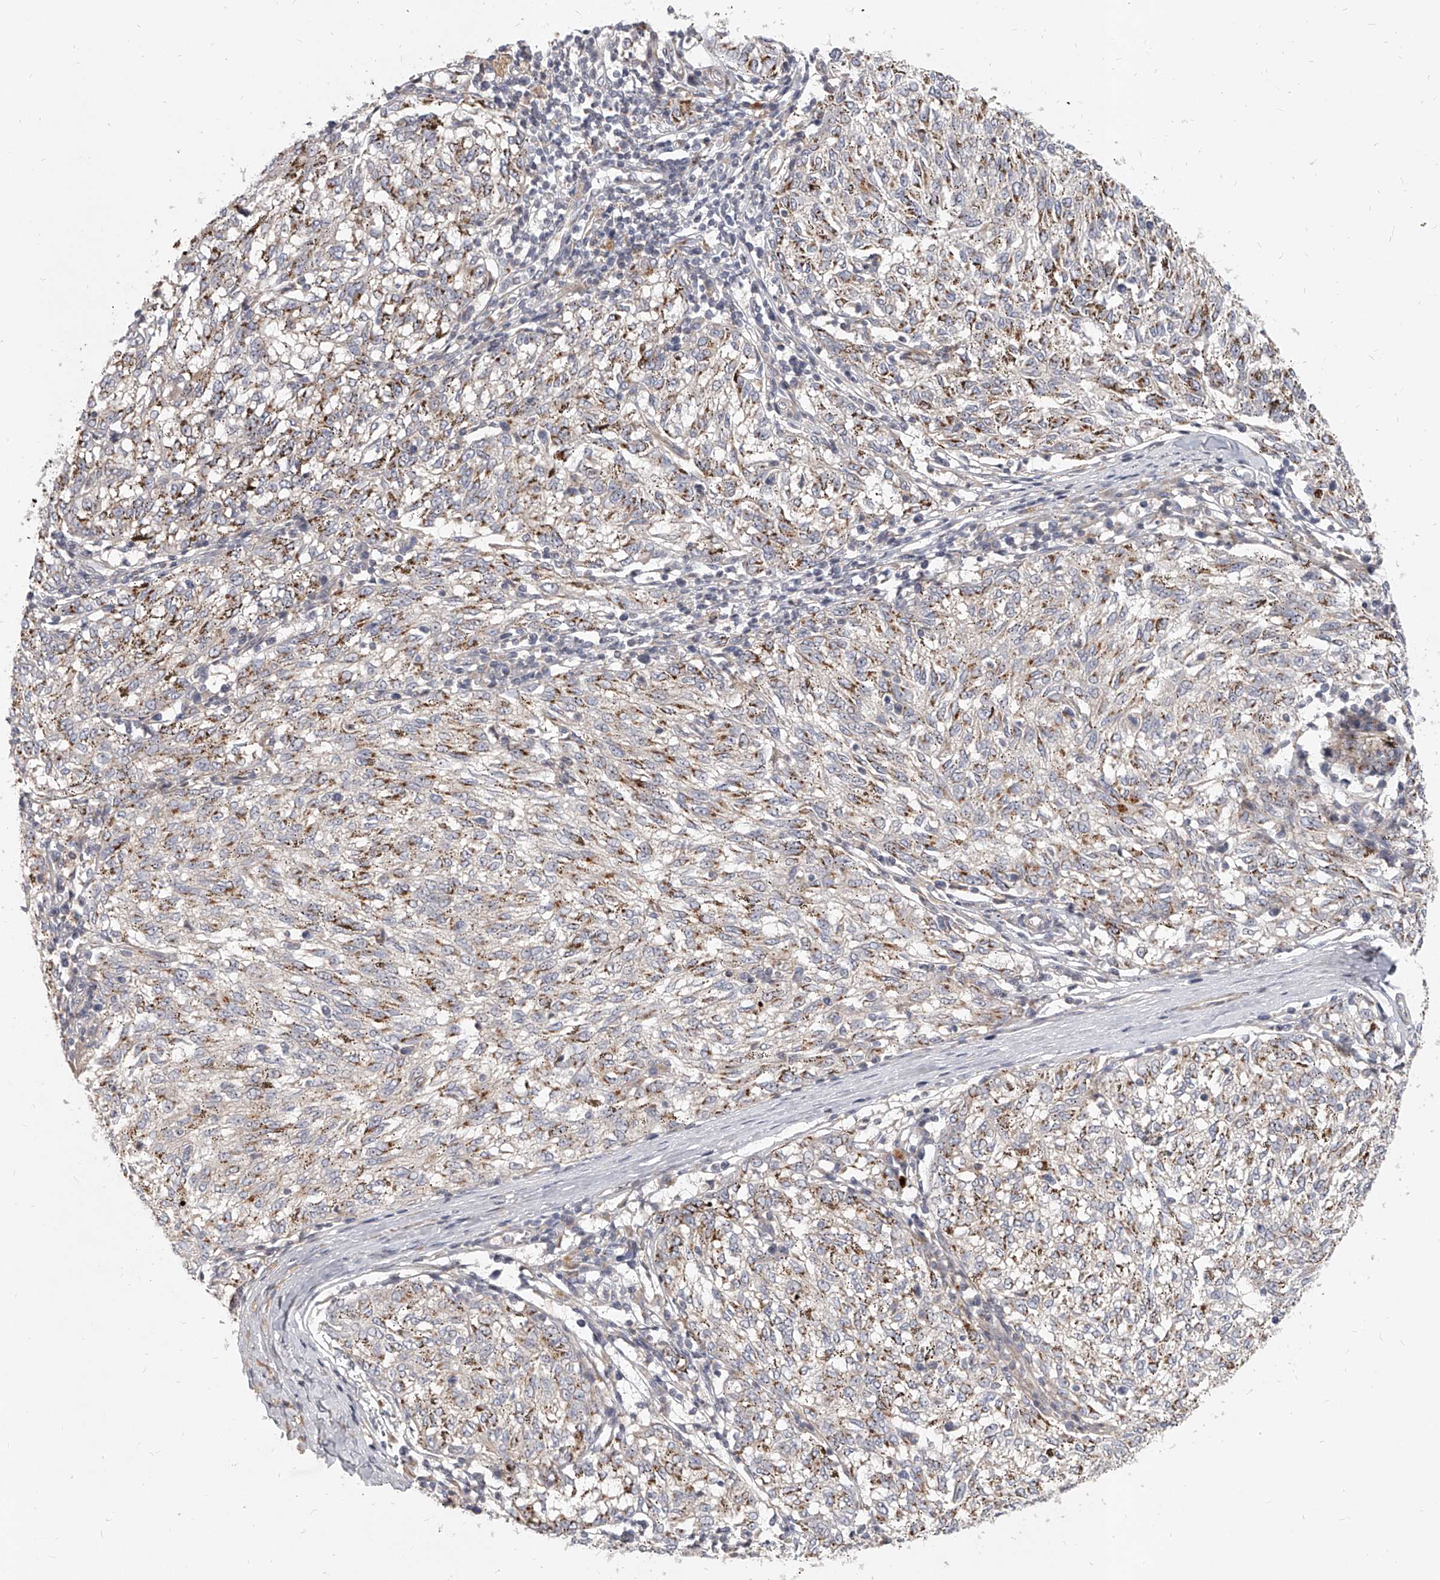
{"staining": {"intensity": "negative", "quantity": "none", "location": "none"}, "tissue": "melanoma", "cell_type": "Tumor cells", "image_type": "cancer", "snomed": [{"axis": "morphology", "description": "Malignant melanoma, NOS"}, {"axis": "topography", "description": "Skin"}], "caption": "A micrograph of malignant melanoma stained for a protein reveals no brown staining in tumor cells.", "gene": "SLC37A1", "patient": {"sex": "female", "age": 72}}